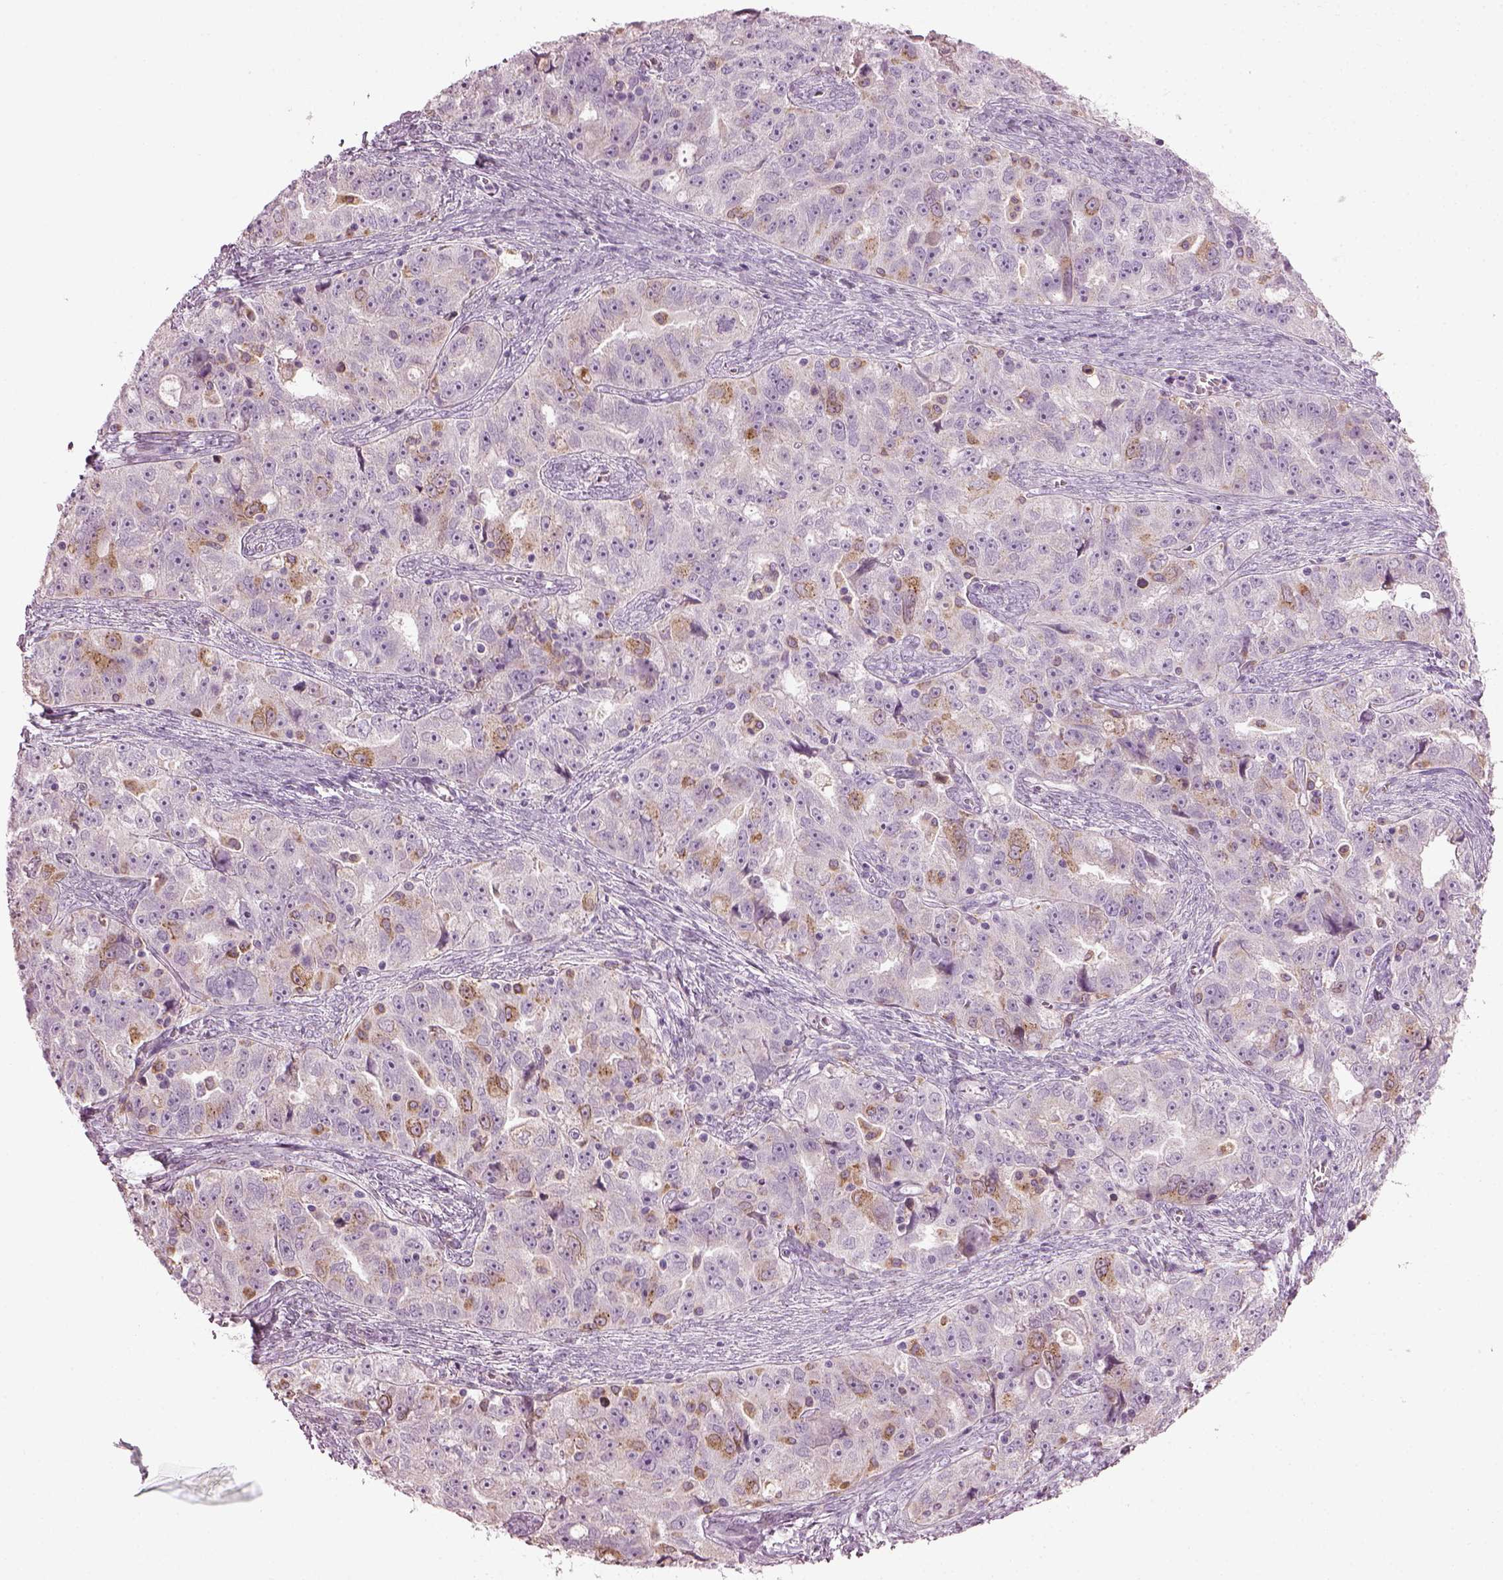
{"staining": {"intensity": "moderate", "quantity": "<25%", "location": "cytoplasmic/membranous"}, "tissue": "ovarian cancer", "cell_type": "Tumor cells", "image_type": "cancer", "snomed": [{"axis": "morphology", "description": "Cystadenocarcinoma, serous, NOS"}, {"axis": "topography", "description": "Ovary"}], "caption": "Ovarian serous cystadenocarcinoma stained for a protein (brown) shows moderate cytoplasmic/membranous positive staining in about <25% of tumor cells.", "gene": "TMEM231", "patient": {"sex": "female", "age": 51}}